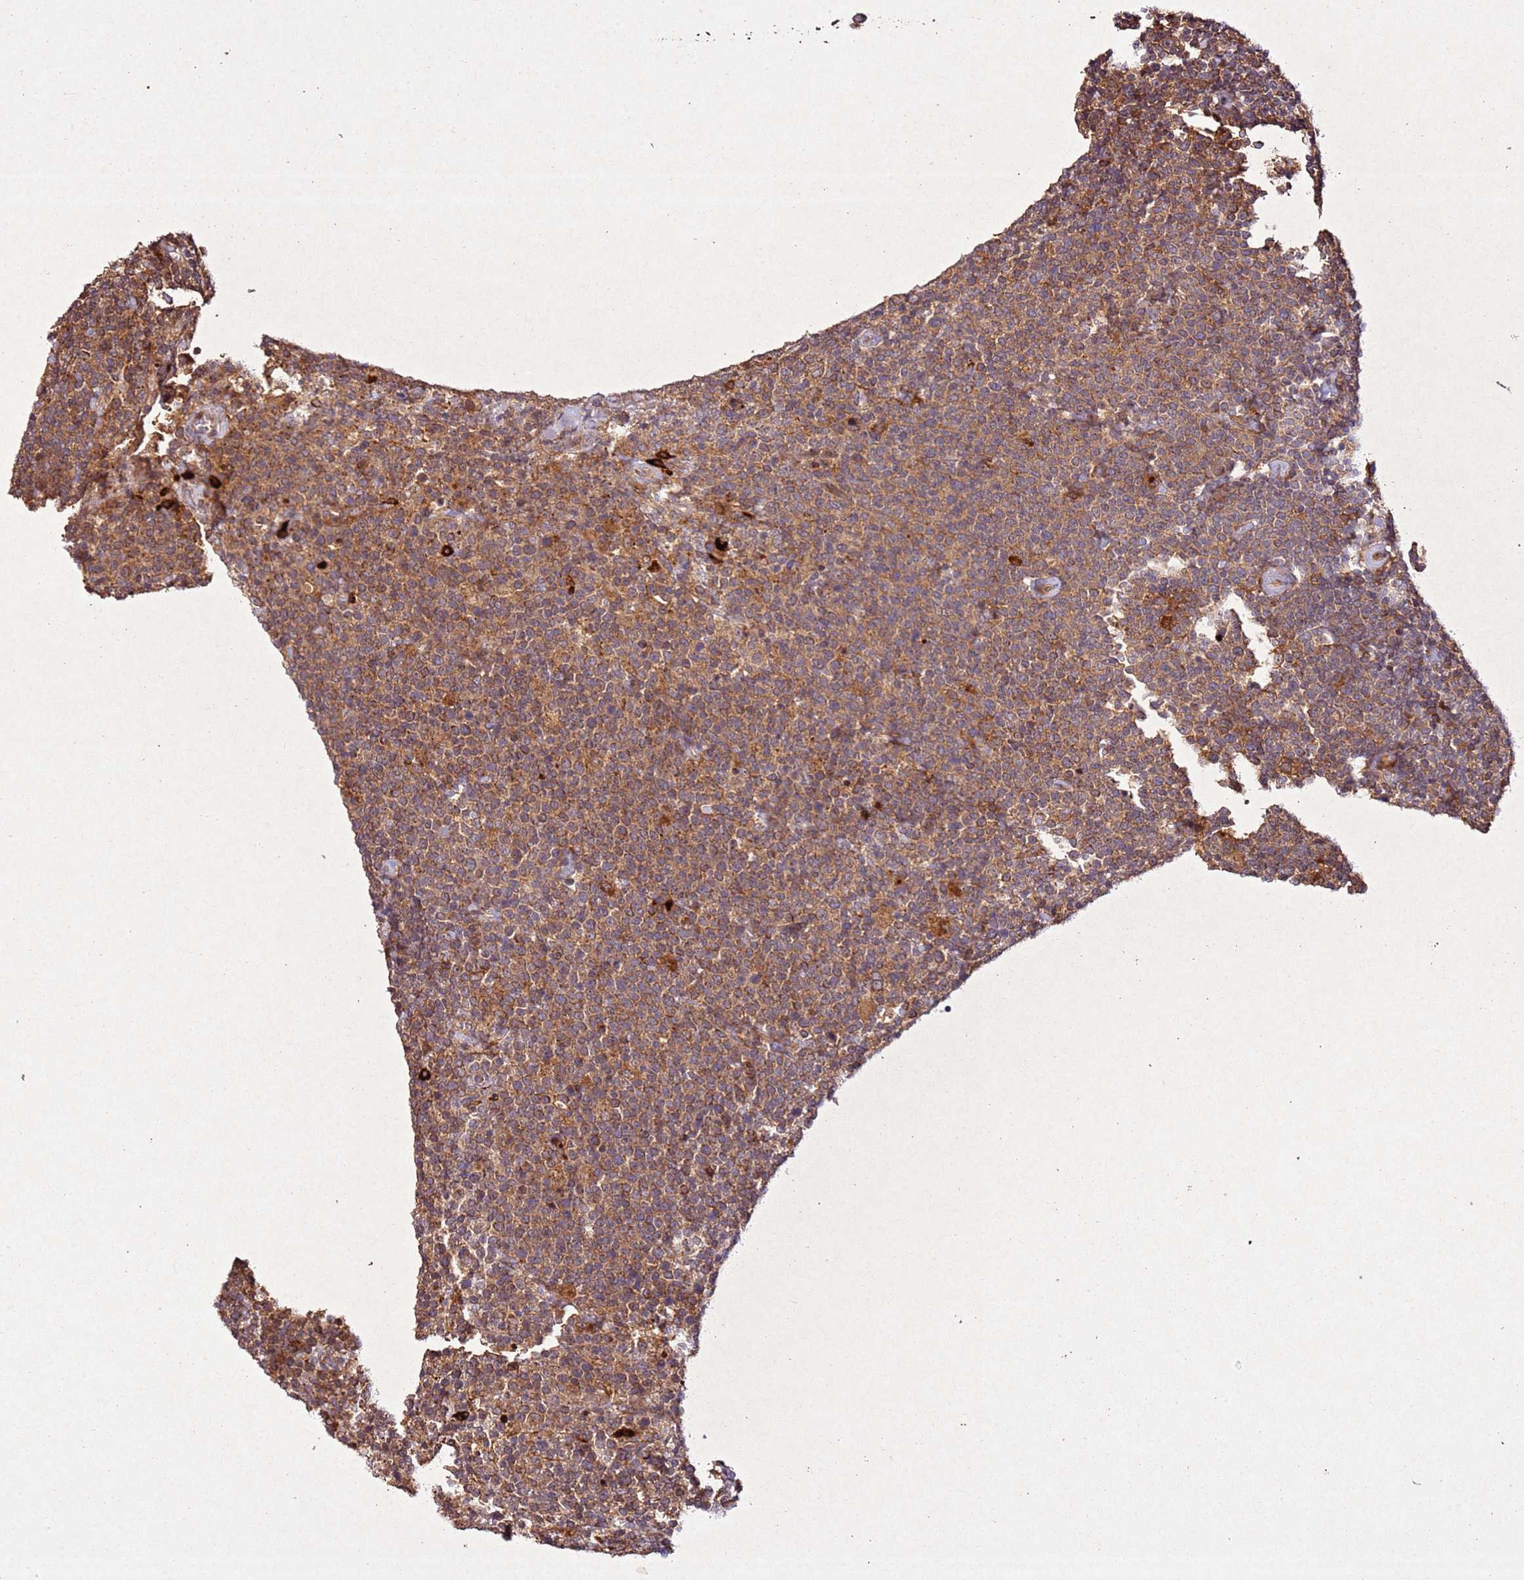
{"staining": {"intensity": "moderate", "quantity": ">75%", "location": "cytoplasmic/membranous"}, "tissue": "lymphoma", "cell_type": "Tumor cells", "image_type": "cancer", "snomed": [{"axis": "morphology", "description": "Malignant lymphoma, non-Hodgkin's type, High grade"}, {"axis": "topography", "description": "Lymph node"}], "caption": "The histopathology image exhibits staining of lymphoma, revealing moderate cytoplasmic/membranous protein staining (brown color) within tumor cells.", "gene": "PTMA", "patient": {"sex": "male", "age": 61}}